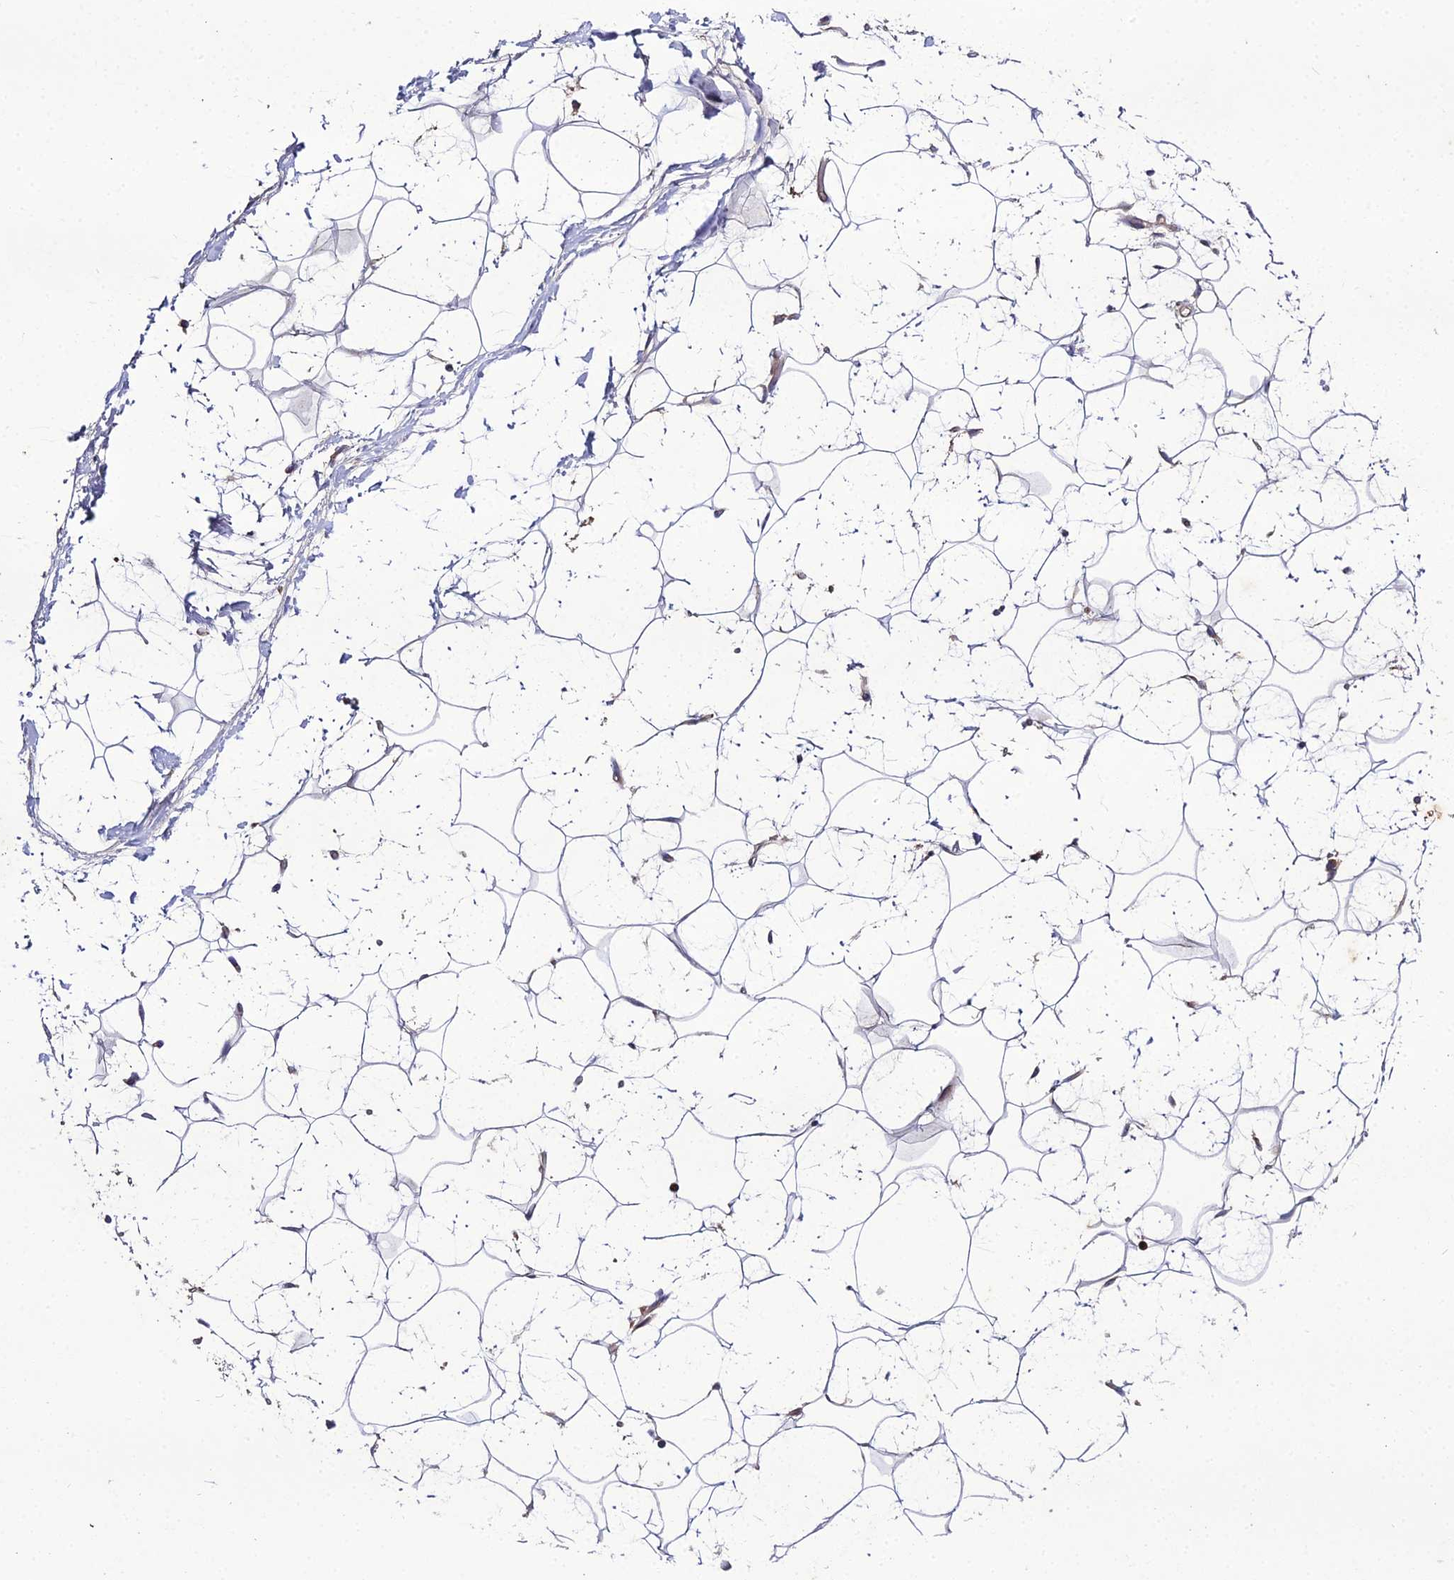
{"staining": {"intensity": "negative", "quantity": "none", "location": "none"}, "tissue": "adipose tissue", "cell_type": "Adipocytes", "image_type": "normal", "snomed": [{"axis": "morphology", "description": "Normal tissue, NOS"}, {"axis": "topography", "description": "Breast"}], "caption": "The immunohistochemistry histopathology image has no significant expression in adipocytes of adipose tissue.", "gene": "EID2", "patient": {"sex": "female", "age": 26}}